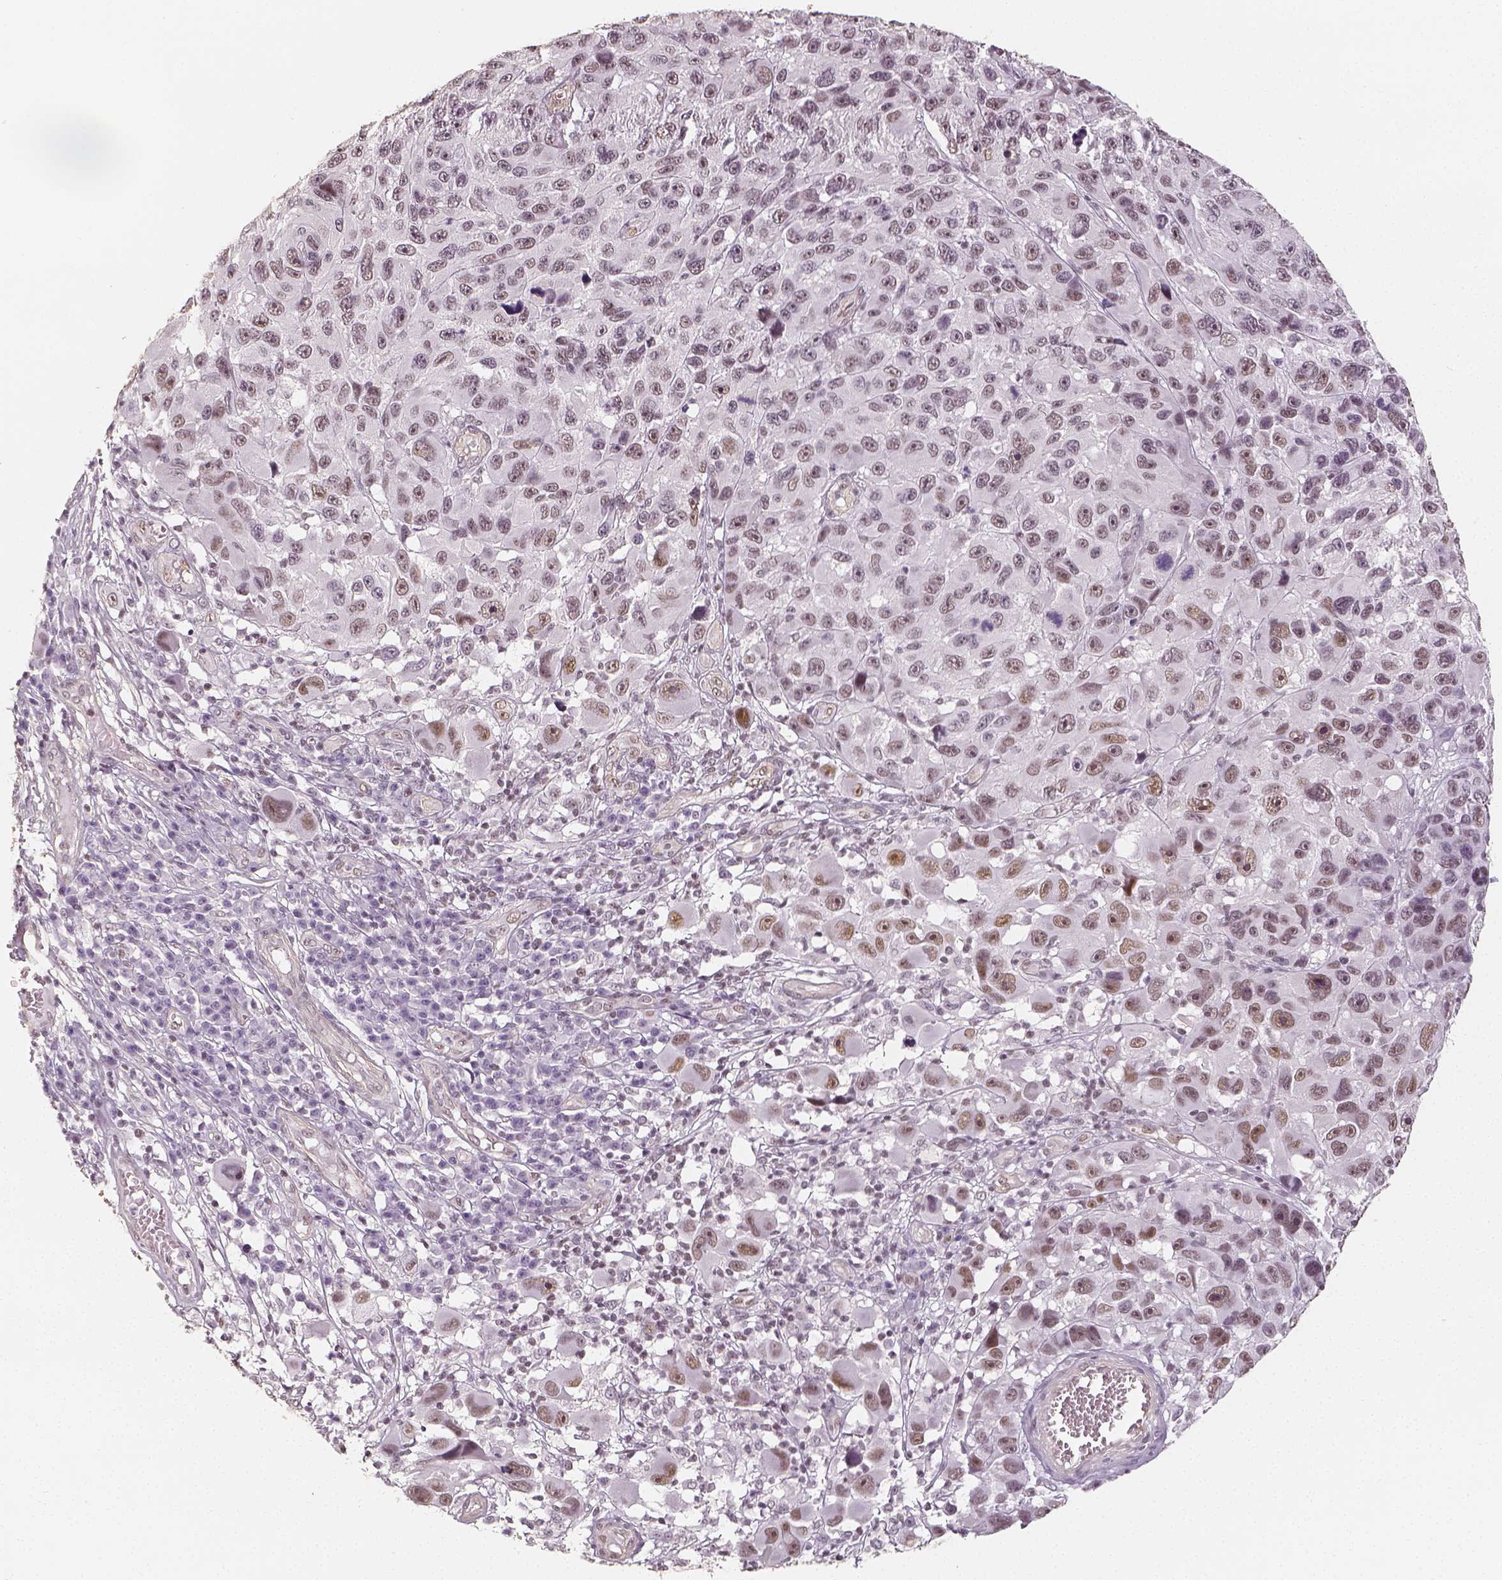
{"staining": {"intensity": "weak", "quantity": ">75%", "location": "nuclear"}, "tissue": "melanoma", "cell_type": "Tumor cells", "image_type": "cancer", "snomed": [{"axis": "morphology", "description": "Malignant melanoma, NOS"}, {"axis": "topography", "description": "Skin"}], "caption": "Immunohistochemical staining of human malignant melanoma exhibits low levels of weak nuclear staining in approximately >75% of tumor cells. (DAB IHC with brightfield microscopy, high magnification).", "gene": "HDAC1", "patient": {"sex": "male", "age": 53}}